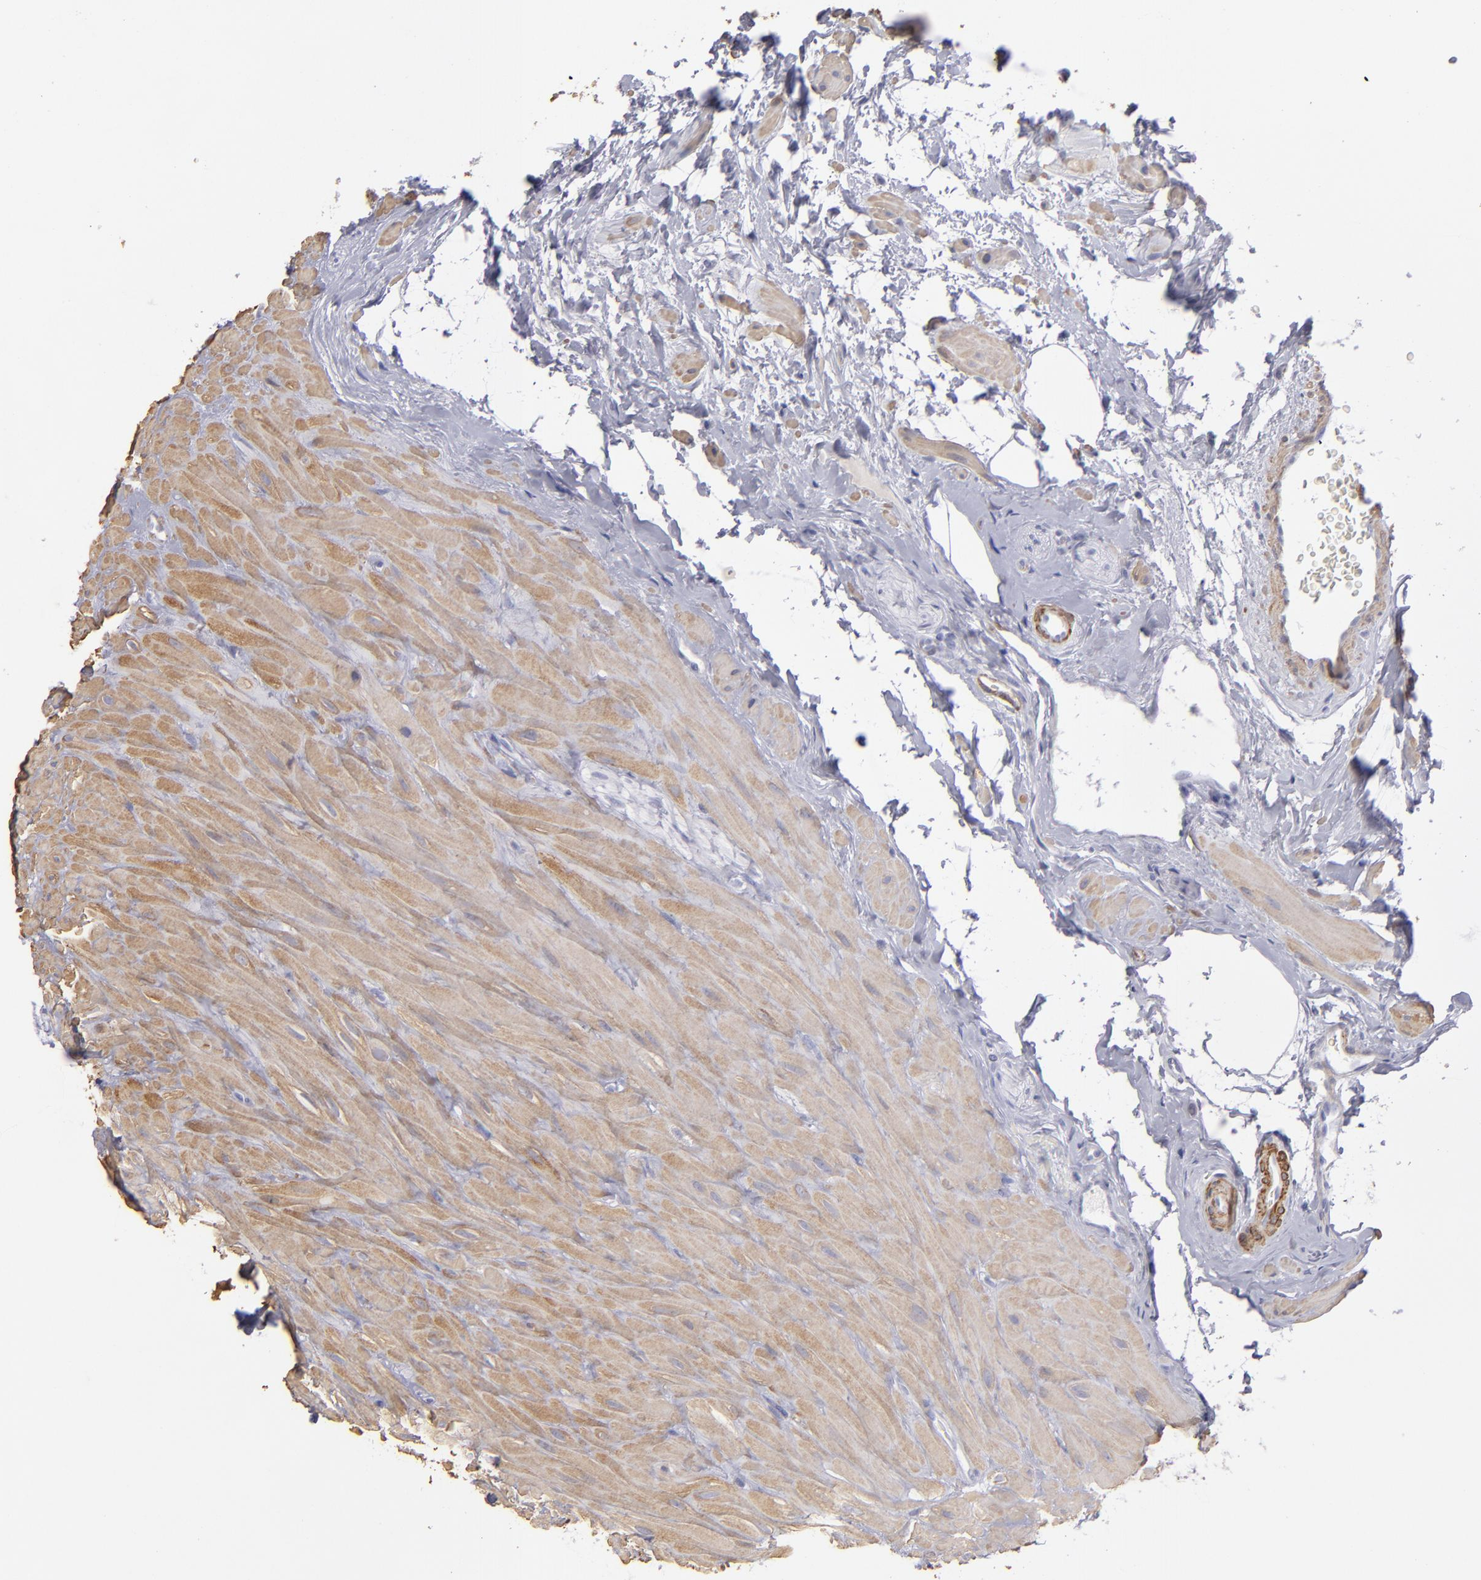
{"staining": {"intensity": "negative", "quantity": "none", "location": "none"}, "tissue": "seminal vesicle", "cell_type": "Glandular cells", "image_type": "normal", "snomed": [{"axis": "morphology", "description": "Normal tissue, NOS"}, {"axis": "topography", "description": "Seminal veicle"}], "caption": "A high-resolution micrograph shows immunohistochemistry staining of normal seminal vesicle, which demonstrates no significant expression in glandular cells.", "gene": "MYH11", "patient": {"sex": "male", "age": 63}}